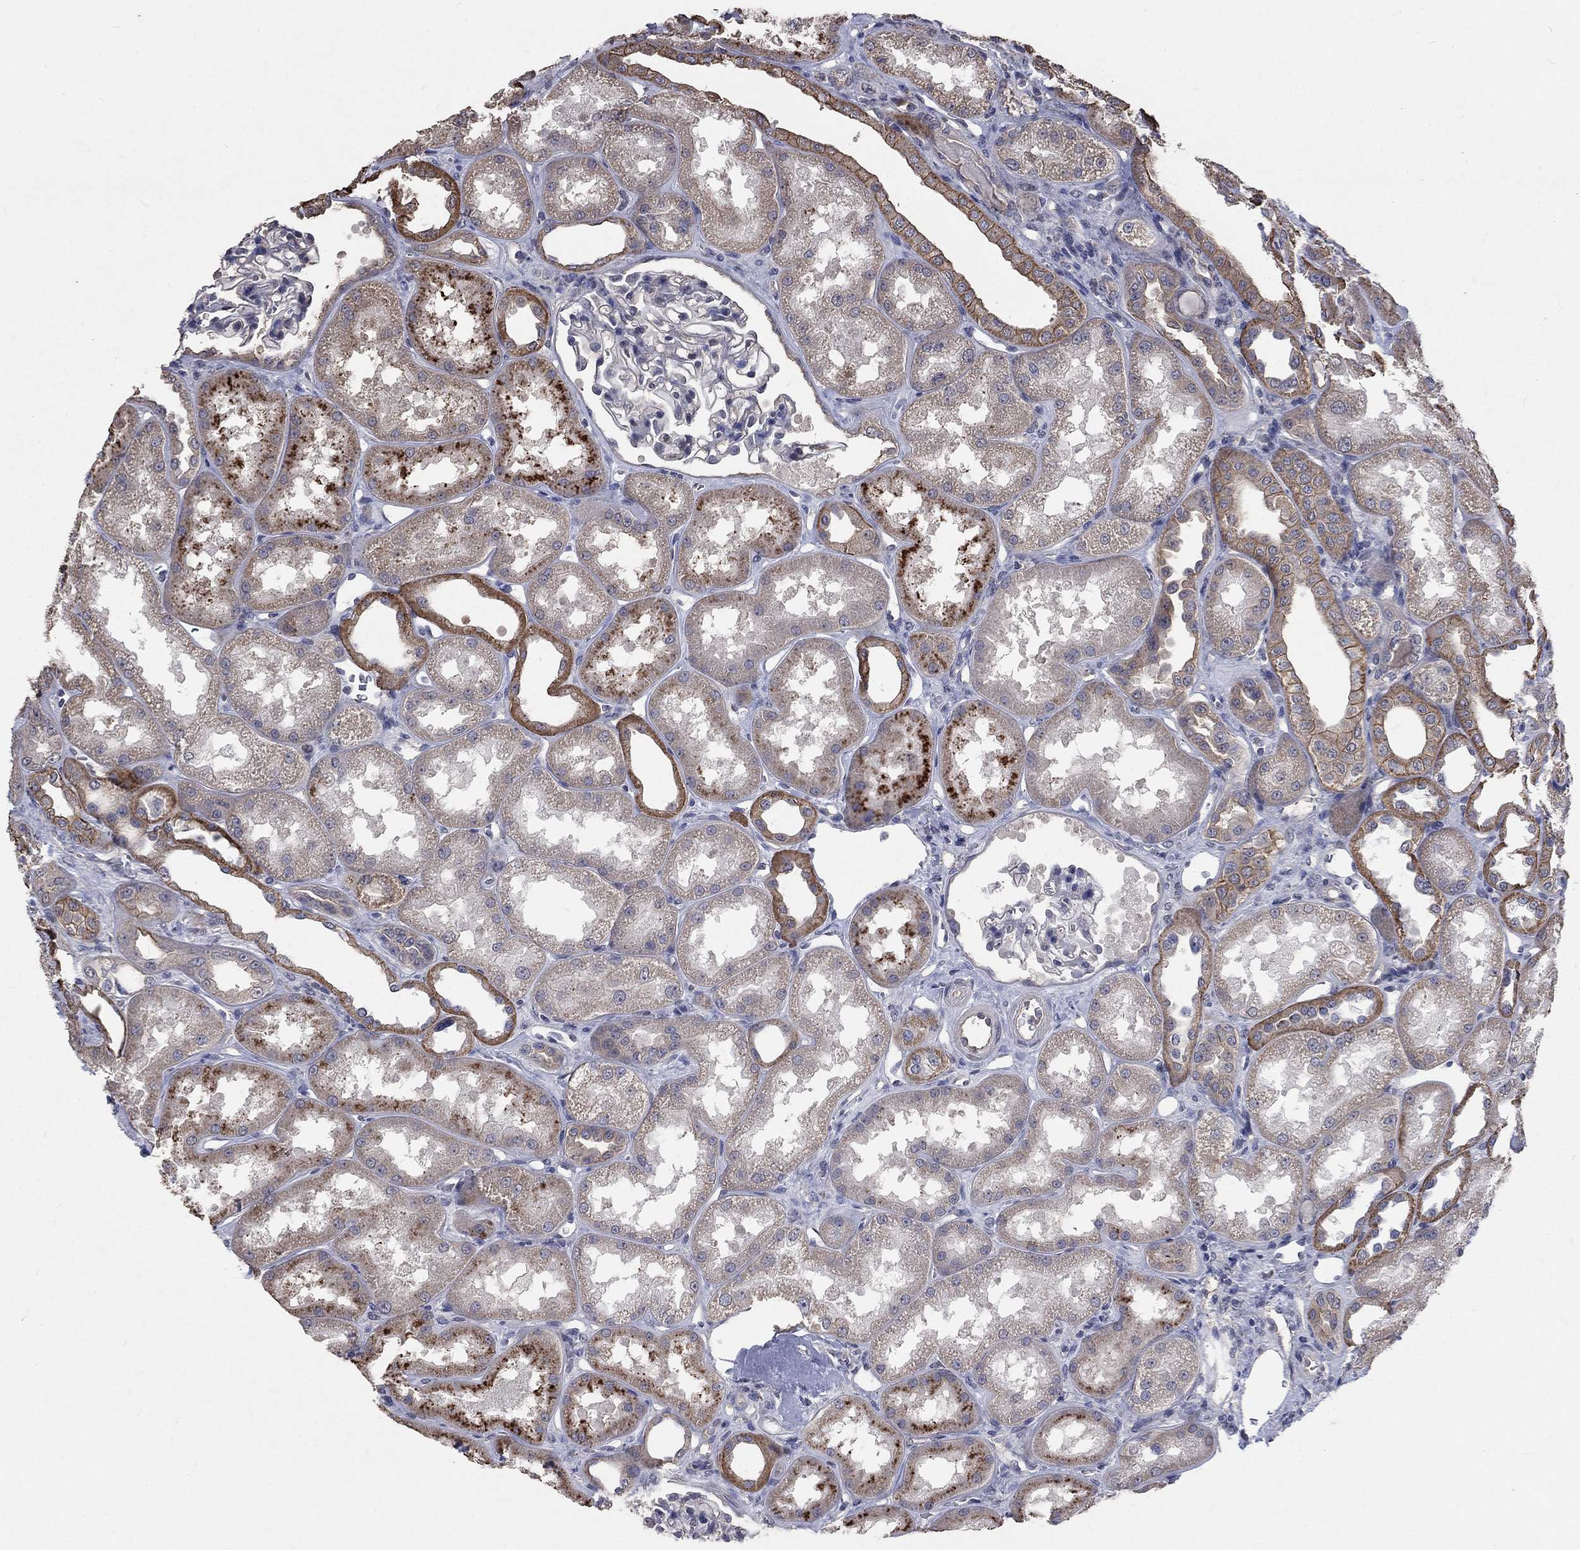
{"staining": {"intensity": "negative", "quantity": "none", "location": "none"}, "tissue": "kidney", "cell_type": "Cells in glomeruli", "image_type": "normal", "snomed": [{"axis": "morphology", "description": "Normal tissue, NOS"}, {"axis": "topography", "description": "Kidney"}], "caption": "Immunohistochemical staining of benign kidney demonstrates no significant positivity in cells in glomeruli.", "gene": "CHST5", "patient": {"sex": "male", "age": 61}}